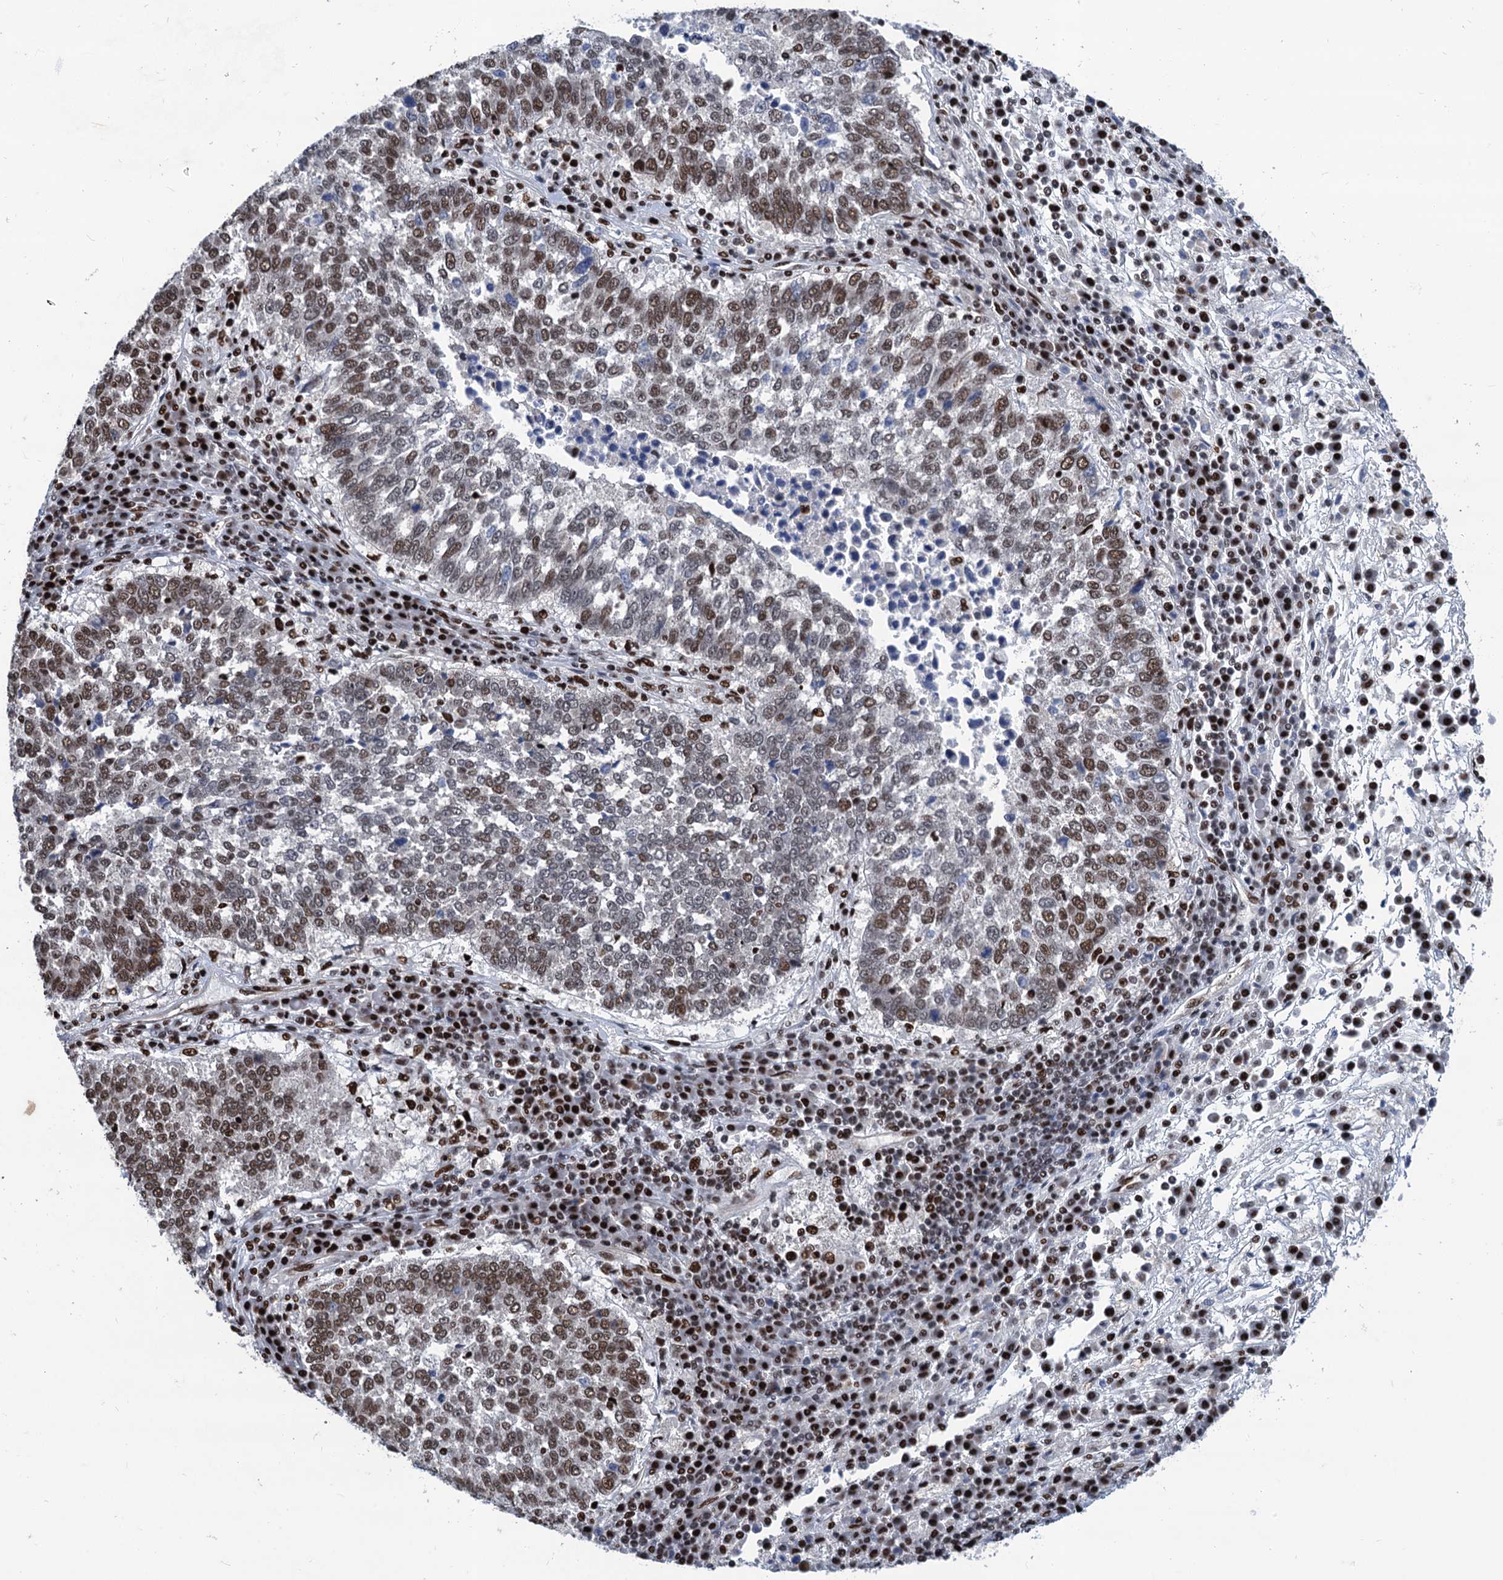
{"staining": {"intensity": "moderate", "quantity": "25%-75%", "location": "nuclear"}, "tissue": "lung cancer", "cell_type": "Tumor cells", "image_type": "cancer", "snomed": [{"axis": "morphology", "description": "Squamous cell carcinoma, NOS"}, {"axis": "topography", "description": "Lung"}], "caption": "The micrograph displays a brown stain indicating the presence of a protein in the nuclear of tumor cells in lung cancer. The protein of interest is stained brown, and the nuclei are stained in blue (DAB (3,3'-diaminobenzidine) IHC with brightfield microscopy, high magnification).", "gene": "PPP4R1", "patient": {"sex": "male", "age": 73}}